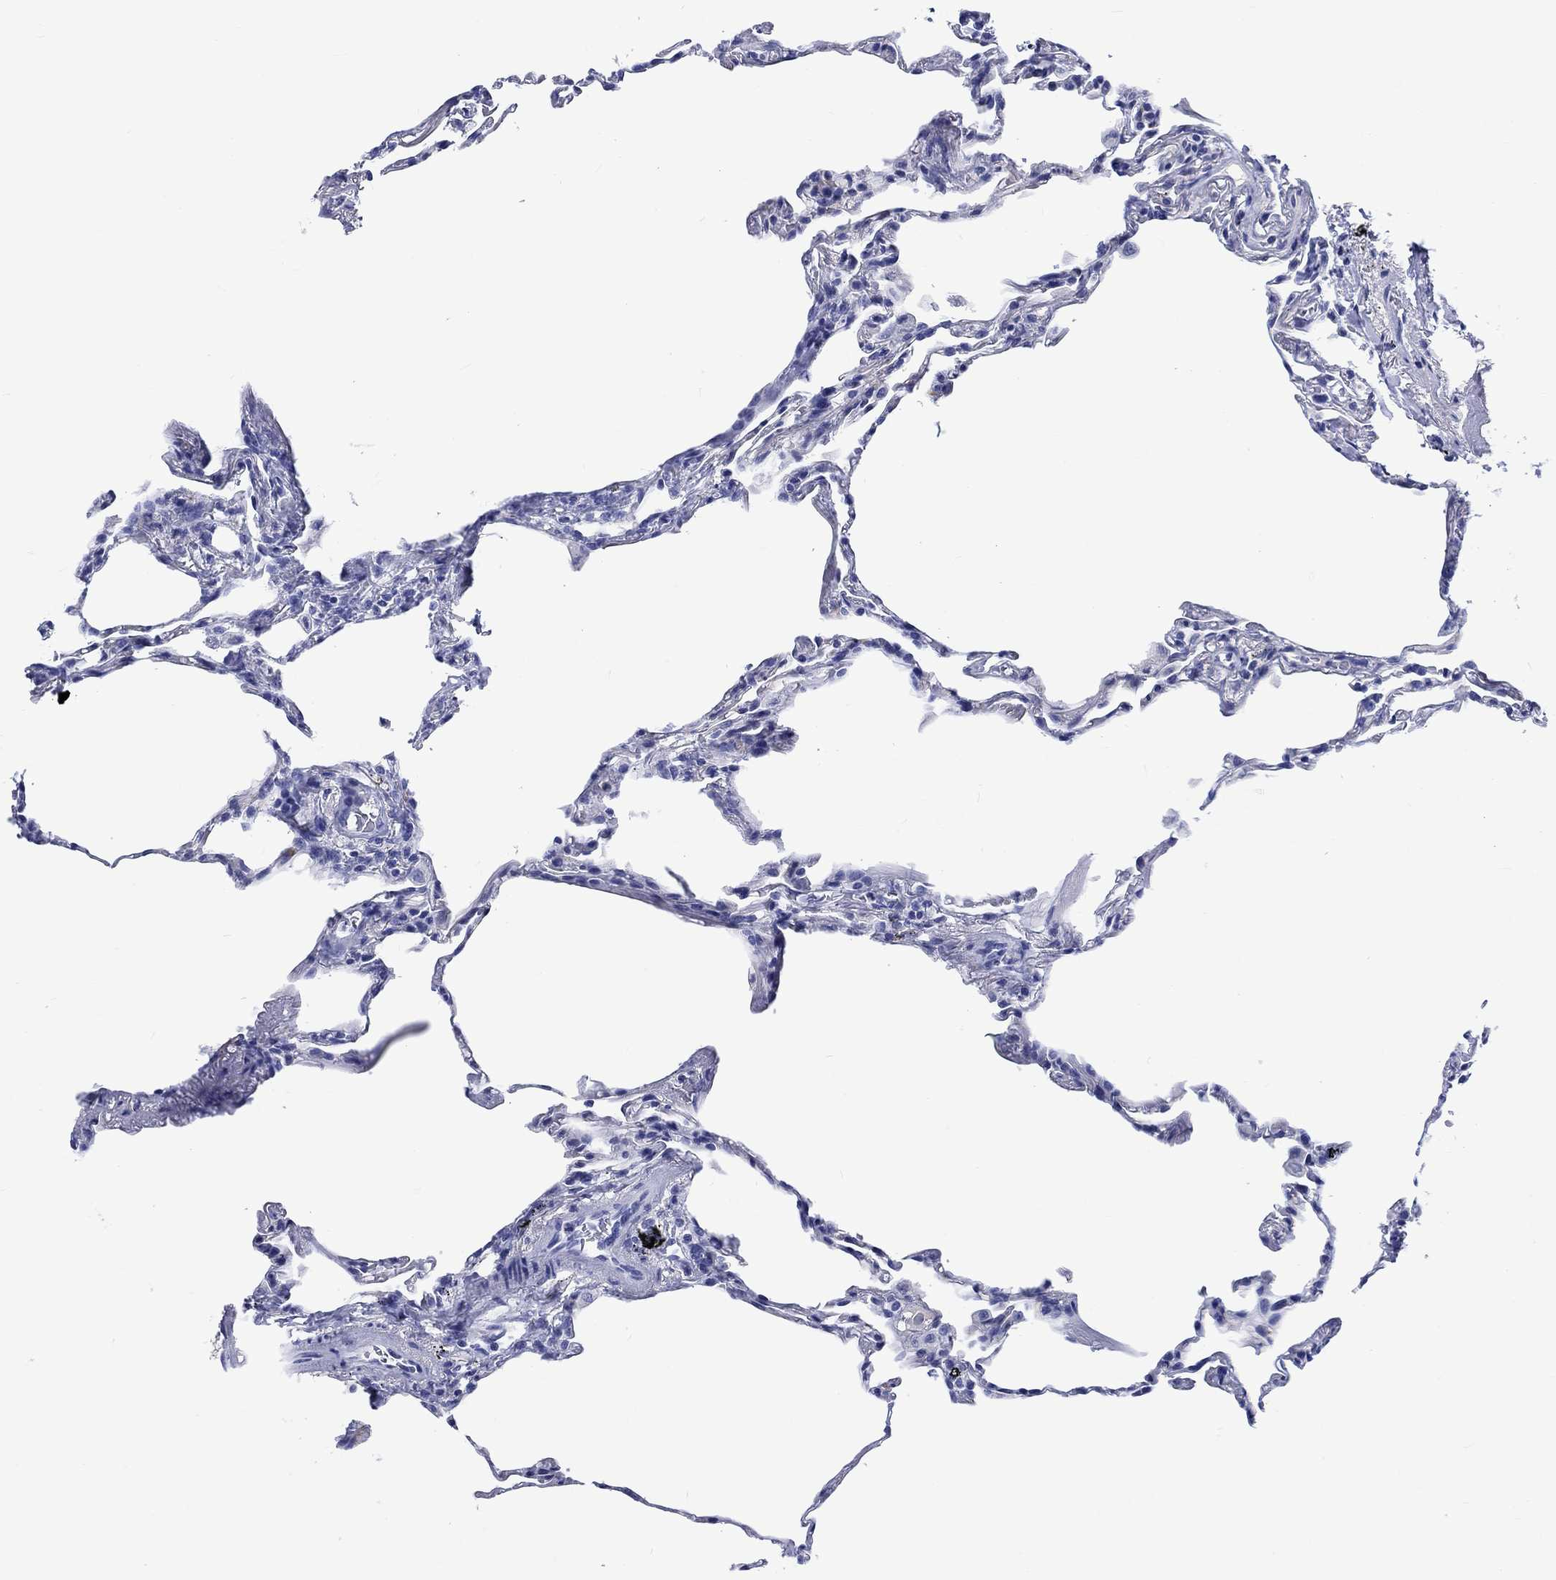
{"staining": {"intensity": "negative", "quantity": "none", "location": "none"}, "tissue": "lung", "cell_type": "Alveolar cells", "image_type": "normal", "snomed": [{"axis": "morphology", "description": "Normal tissue, NOS"}, {"axis": "topography", "description": "Lung"}], "caption": "The immunohistochemistry (IHC) histopathology image has no significant expression in alveolar cells of lung.", "gene": "CACNG3", "patient": {"sex": "female", "age": 57}}